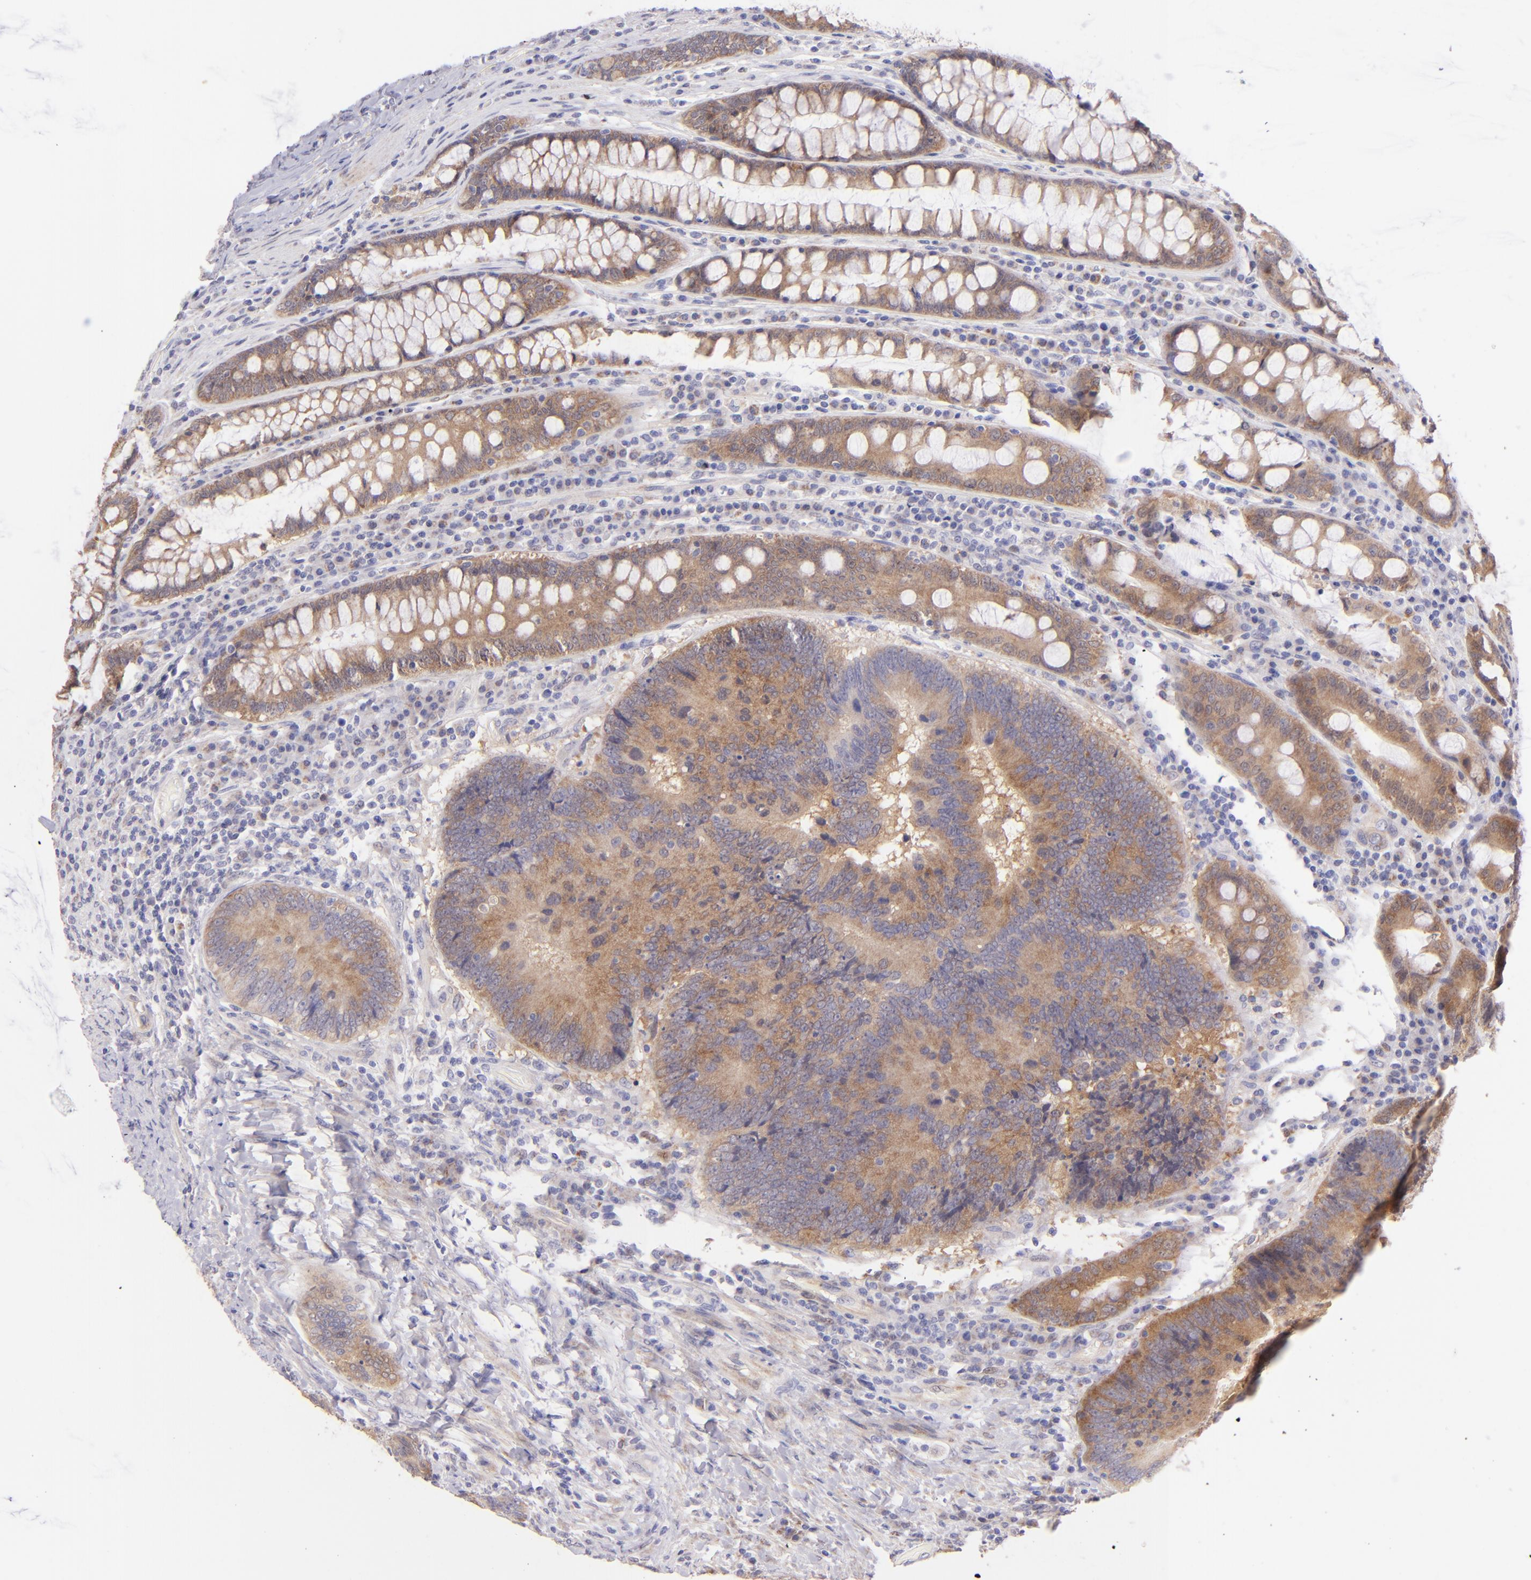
{"staining": {"intensity": "moderate", "quantity": ">75%", "location": "cytoplasmic/membranous"}, "tissue": "colorectal cancer", "cell_type": "Tumor cells", "image_type": "cancer", "snomed": [{"axis": "morphology", "description": "Normal tissue, NOS"}, {"axis": "morphology", "description": "Adenocarcinoma, NOS"}, {"axis": "topography", "description": "Colon"}], "caption": "Colorectal adenocarcinoma was stained to show a protein in brown. There is medium levels of moderate cytoplasmic/membranous positivity in approximately >75% of tumor cells. Using DAB (3,3'-diaminobenzidine) (brown) and hematoxylin (blue) stains, captured at high magnification using brightfield microscopy.", "gene": "SH2D4A", "patient": {"sex": "female", "age": 78}}